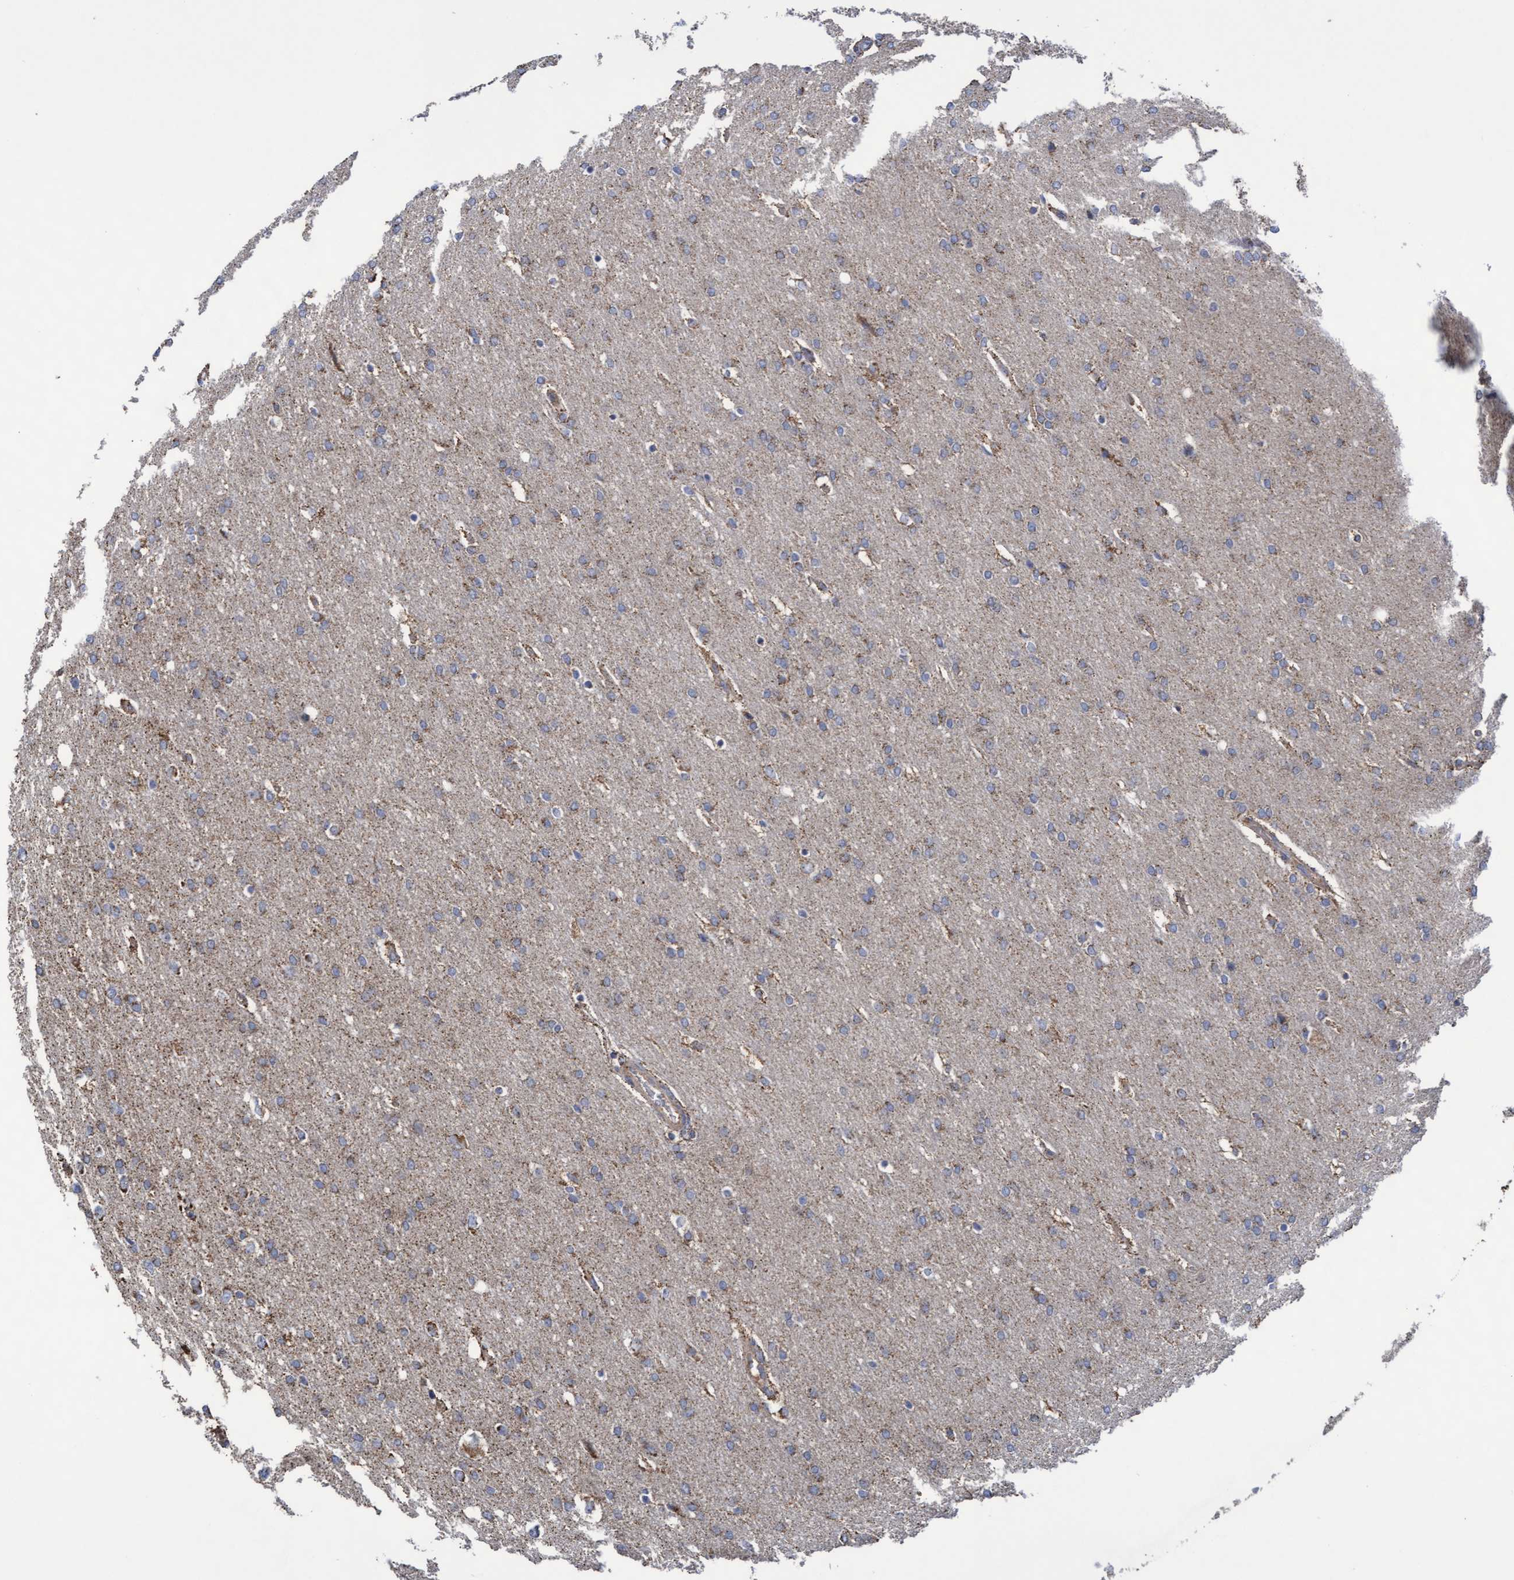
{"staining": {"intensity": "moderate", "quantity": "25%-75%", "location": "cytoplasmic/membranous"}, "tissue": "glioma", "cell_type": "Tumor cells", "image_type": "cancer", "snomed": [{"axis": "morphology", "description": "Glioma, malignant, Low grade"}, {"axis": "topography", "description": "Brain"}], "caption": "An immunohistochemistry image of tumor tissue is shown. Protein staining in brown highlights moderate cytoplasmic/membranous positivity in glioma within tumor cells. The staining was performed using DAB (3,3'-diaminobenzidine) to visualize the protein expression in brown, while the nuclei were stained in blue with hematoxylin (Magnification: 20x).", "gene": "COBL", "patient": {"sex": "female", "age": 37}}